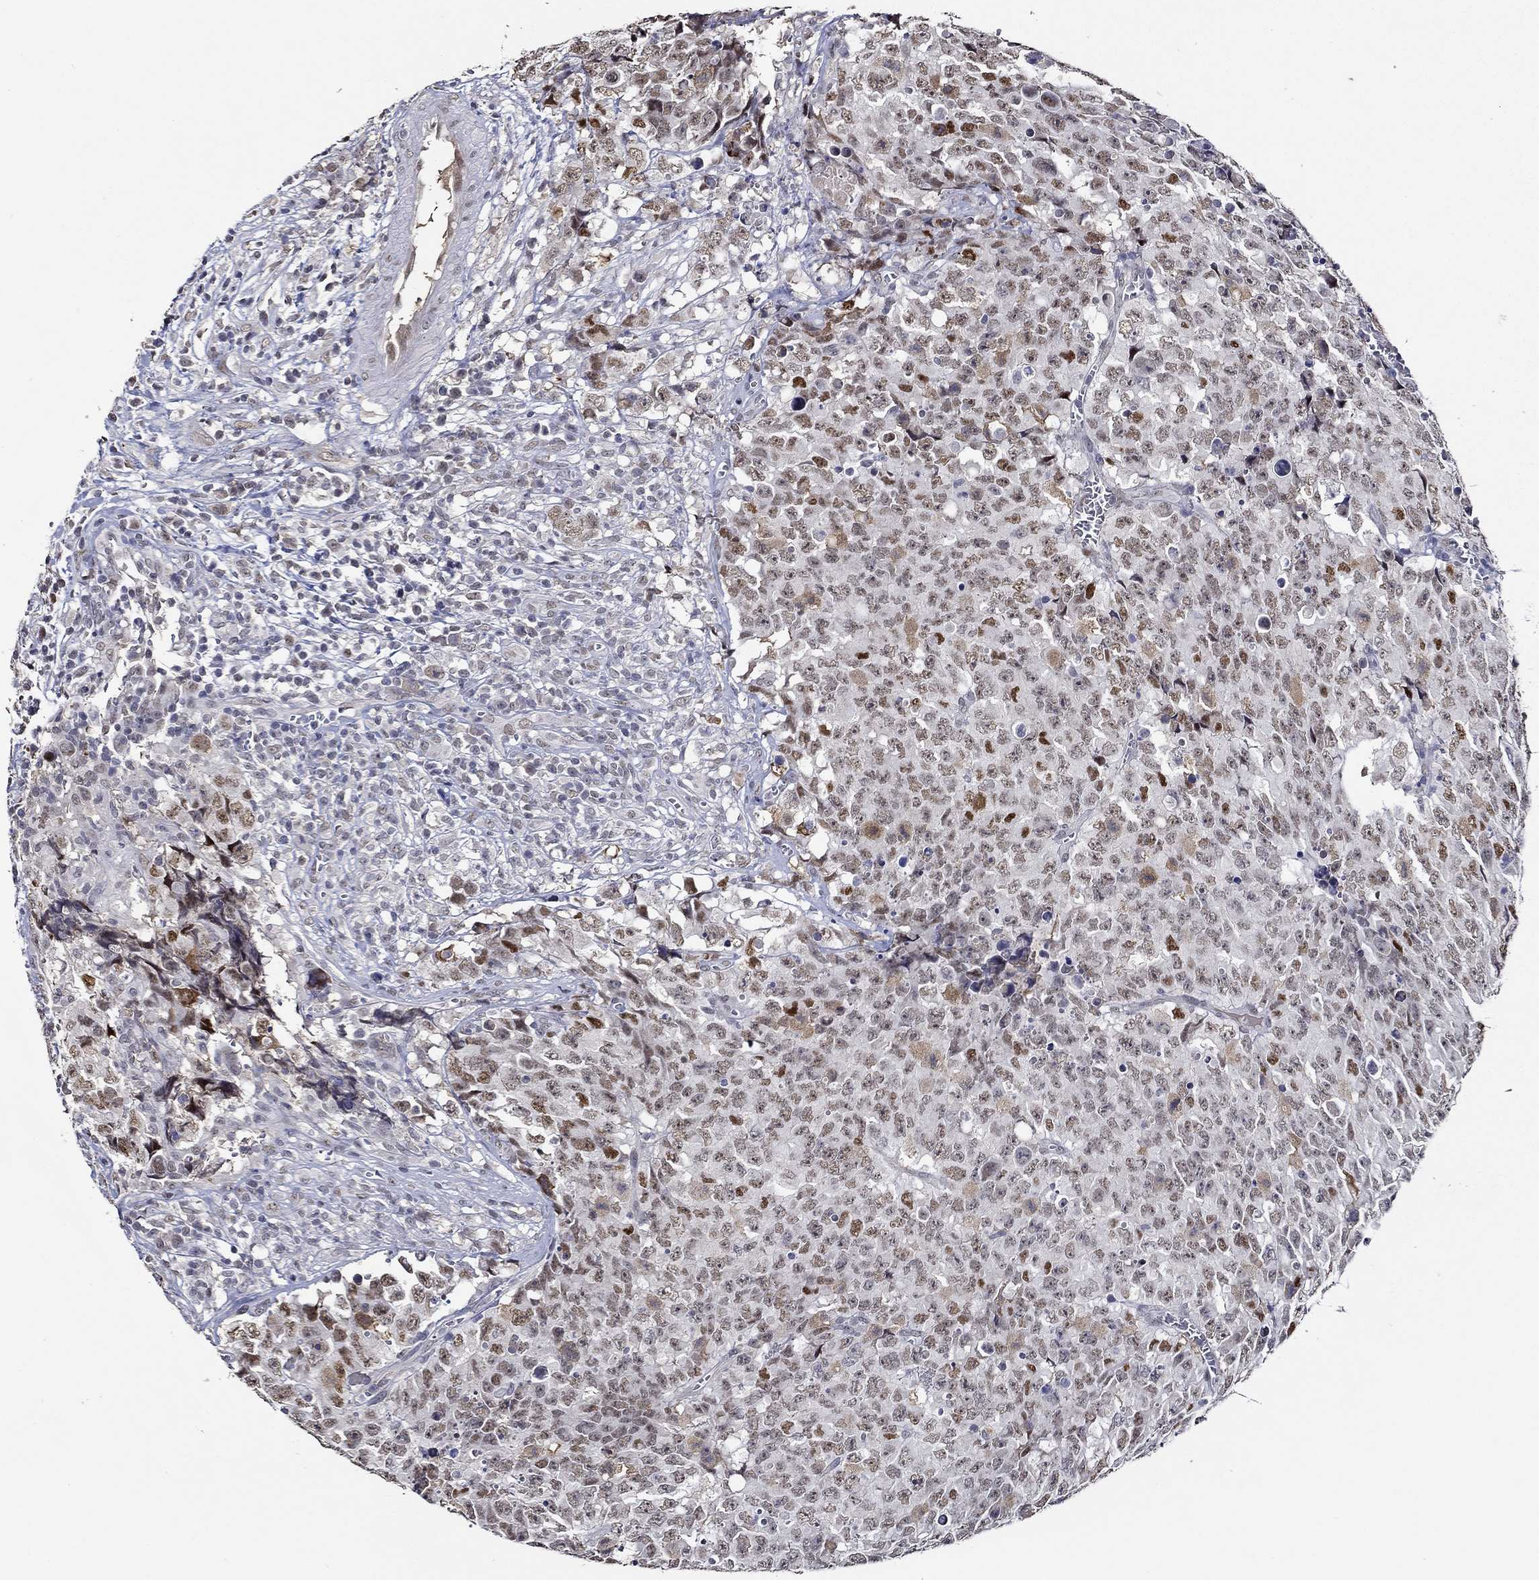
{"staining": {"intensity": "strong", "quantity": "<25%", "location": "nuclear"}, "tissue": "testis cancer", "cell_type": "Tumor cells", "image_type": "cancer", "snomed": [{"axis": "morphology", "description": "Carcinoma, Embryonal, NOS"}, {"axis": "topography", "description": "Testis"}], "caption": "IHC (DAB) staining of testis embryonal carcinoma shows strong nuclear protein expression in about <25% of tumor cells.", "gene": "GATA2", "patient": {"sex": "male", "age": 23}}